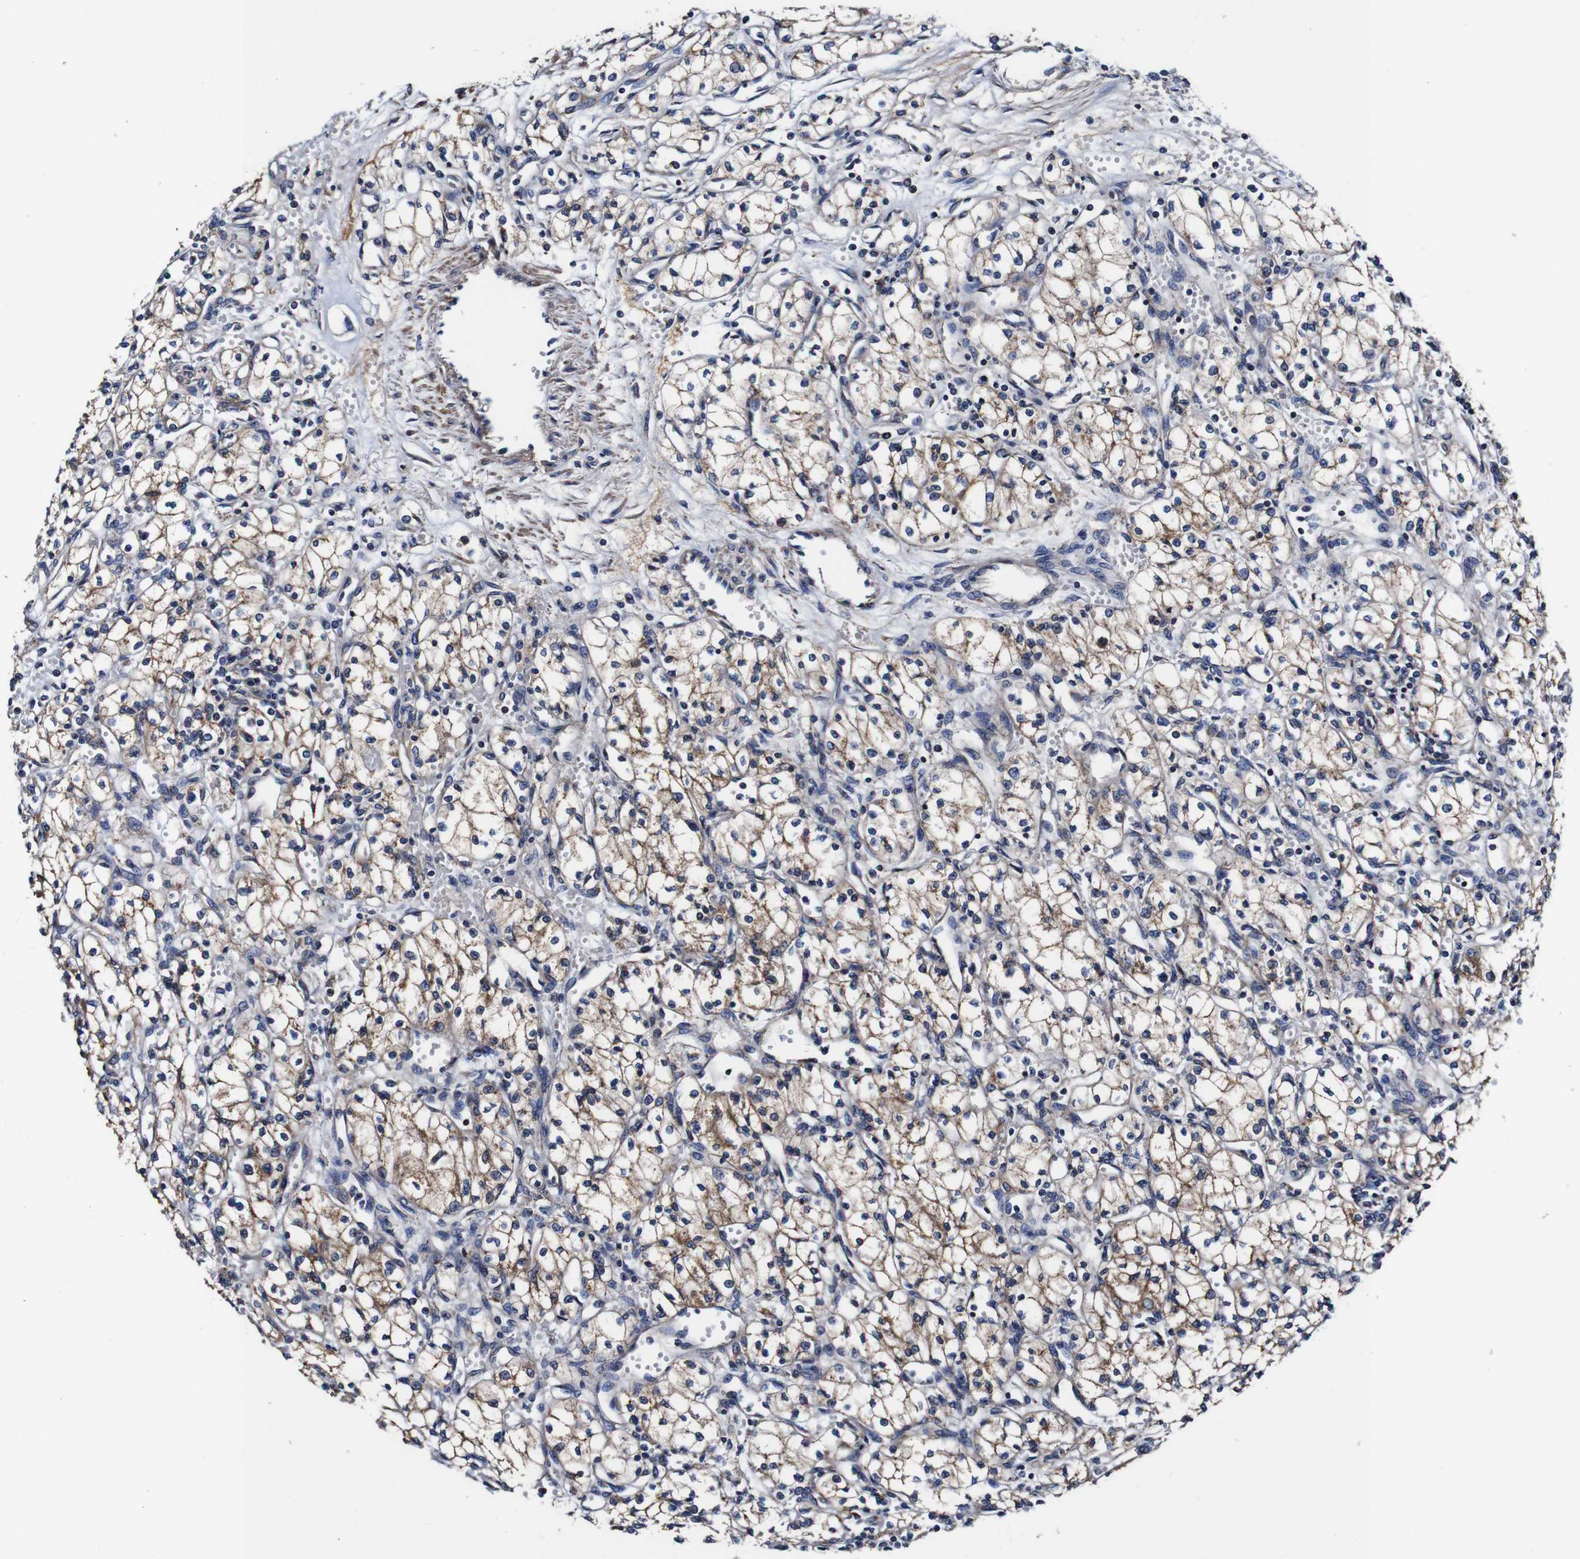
{"staining": {"intensity": "weak", "quantity": ">75%", "location": "cytoplasmic/membranous"}, "tissue": "renal cancer", "cell_type": "Tumor cells", "image_type": "cancer", "snomed": [{"axis": "morphology", "description": "Normal tissue, NOS"}, {"axis": "morphology", "description": "Adenocarcinoma, NOS"}, {"axis": "topography", "description": "Kidney"}], "caption": "Protein staining reveals weak cytoplasmic/membranous positivity in about >75% of tumor cells in adenocarcinoma (renal). Nuclei are stained in blue.", "gene": "PDCD6IP", "patient": {"sex": "male", "age": 59}}